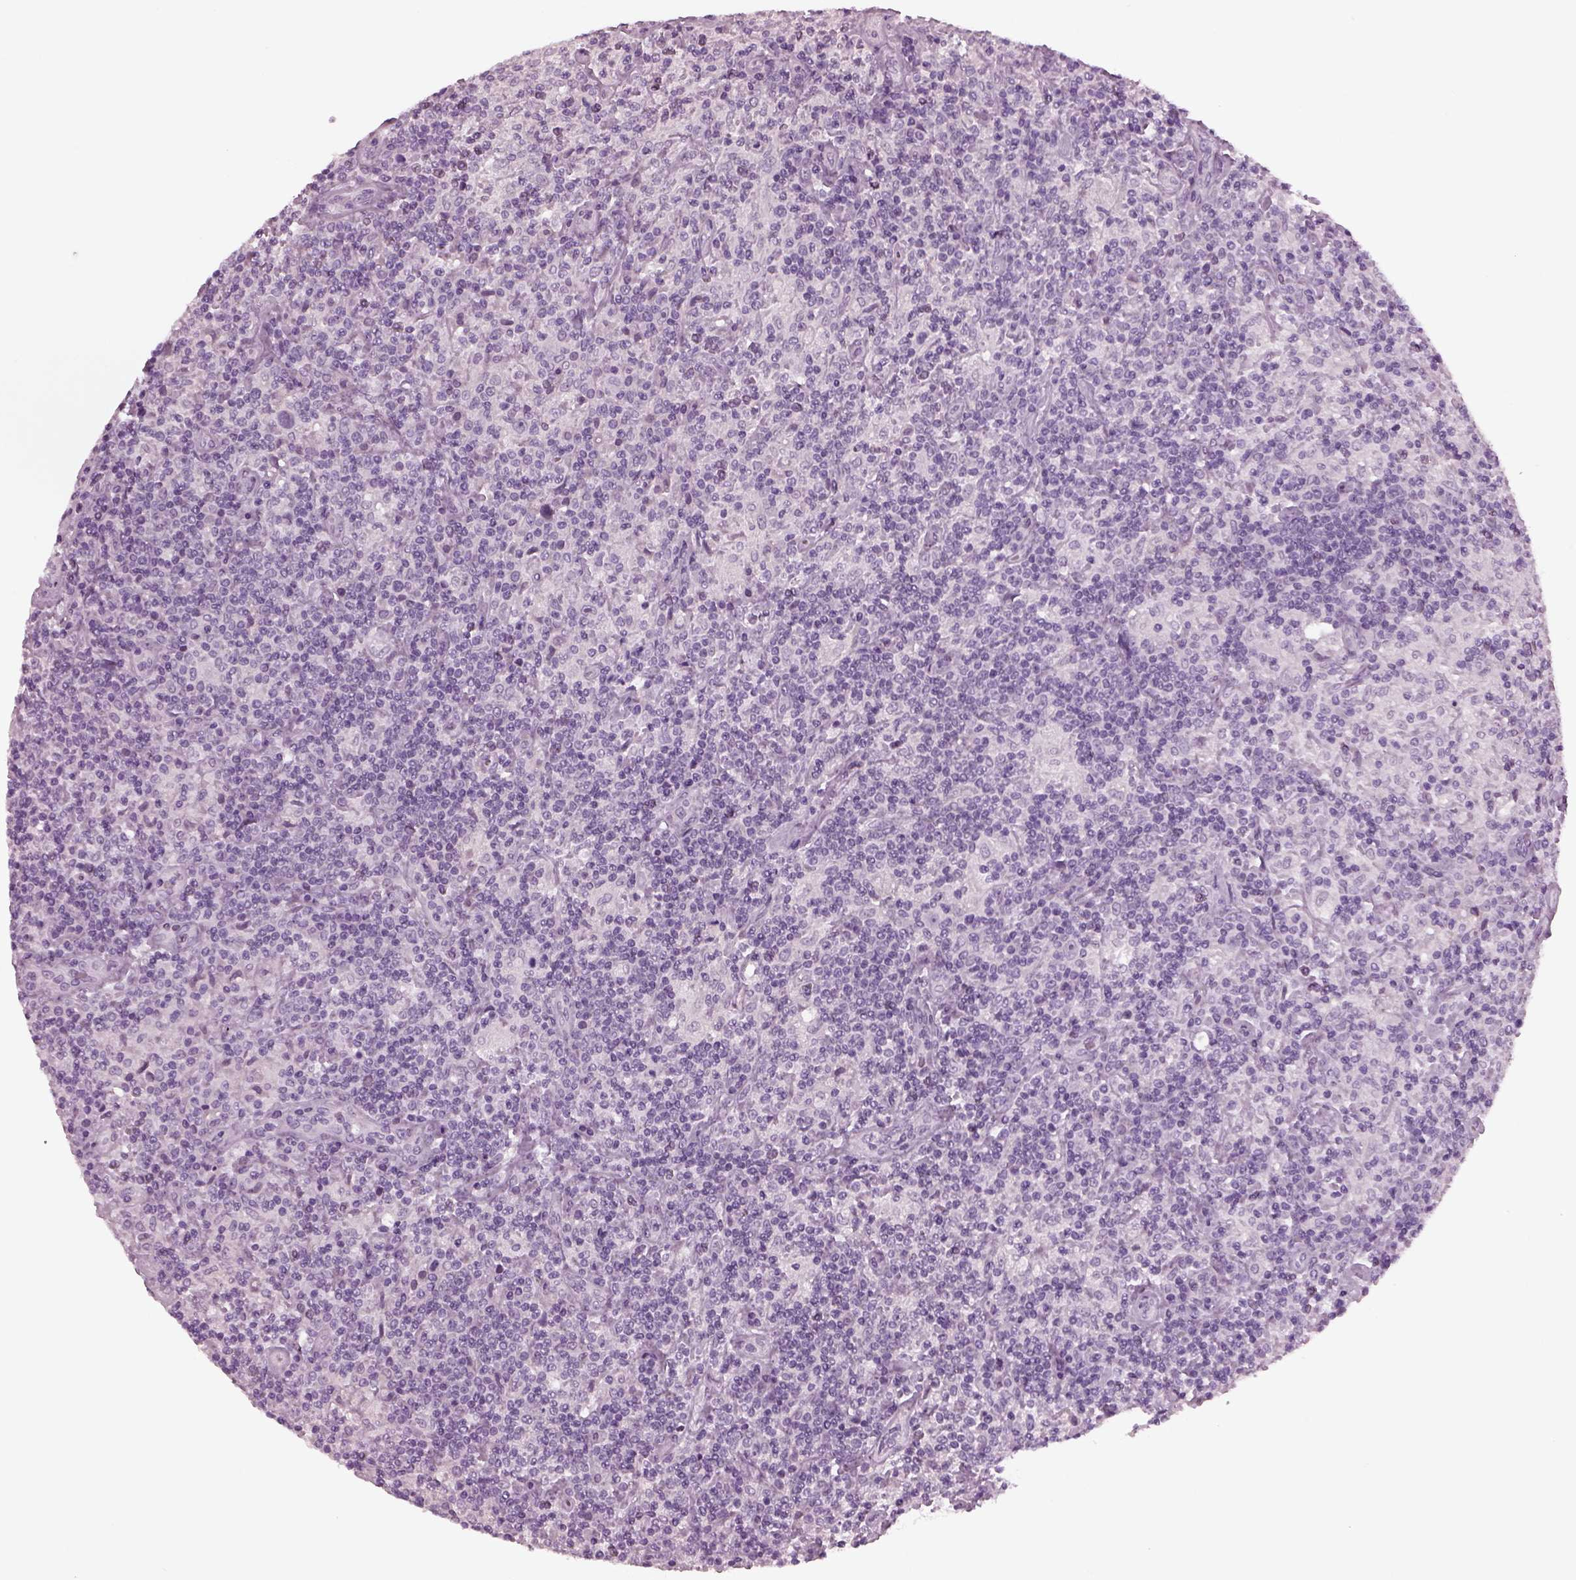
{"staining": {"intensity": "negative", "quantity": "none", "location": "none"}, "tissue": "lymphoma", "cell_type": "Tumor cells", "image_type": "cancer", "snomed": [{"axis": "morphology", "description": "Hodgkin's disease, NOS"}, {"axis": "topography", "description": "Lymph node"}], "caption": "Immunohistochemical staining of lymphoma shows no significant staining in tumor cells.", "gene": "TPPP2", "patient": {"sex": "male", "age": 70}}